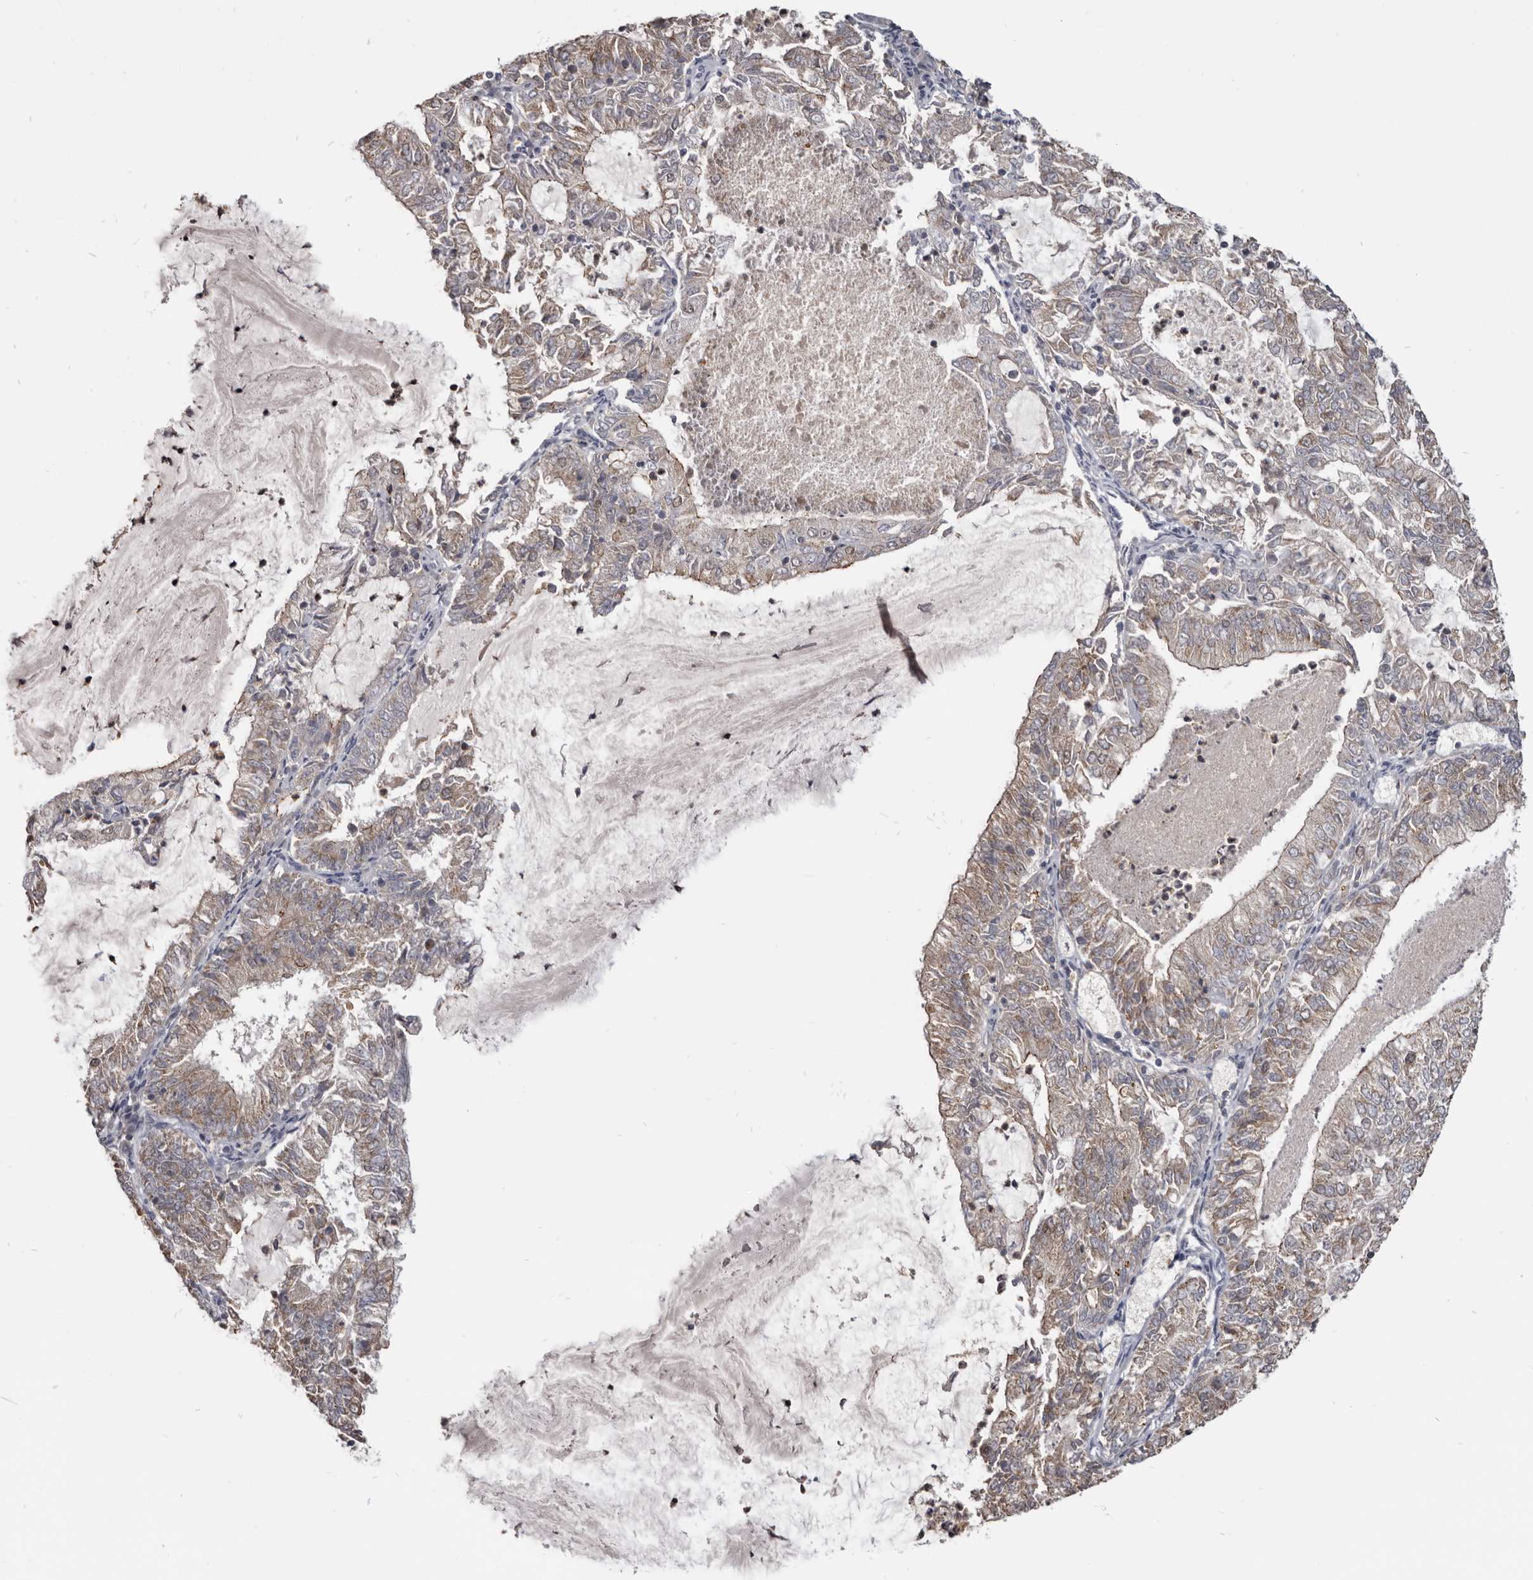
{"staining": {"intensity": "weak", "quantity": ">75%", "location": "cytoplasmic/membranous"}, "tissue": "endometrial cancer", "cell_type": "Tumor cells", "image_type": "cancer", "snomed": [{"axis": "morphology", "description": "Adenocarcinoma, NOS"}, {"axis": "topography", "description": "Endometrium"}], "caption": "Immunohistochemistry (IHC) (DAB (3,3'-diaminobenzidine)) staining of human adenocarcinoma (endometrial) reveals weak cytoplasmic/membranous protein positivity in about >75% of tumor cells. Immunohistochemistry (IHC) stains the protein of interest in brown and the nuclei are stained blue.", "gene": "CGN", "patient": {"sex": "female", "age": 57}}